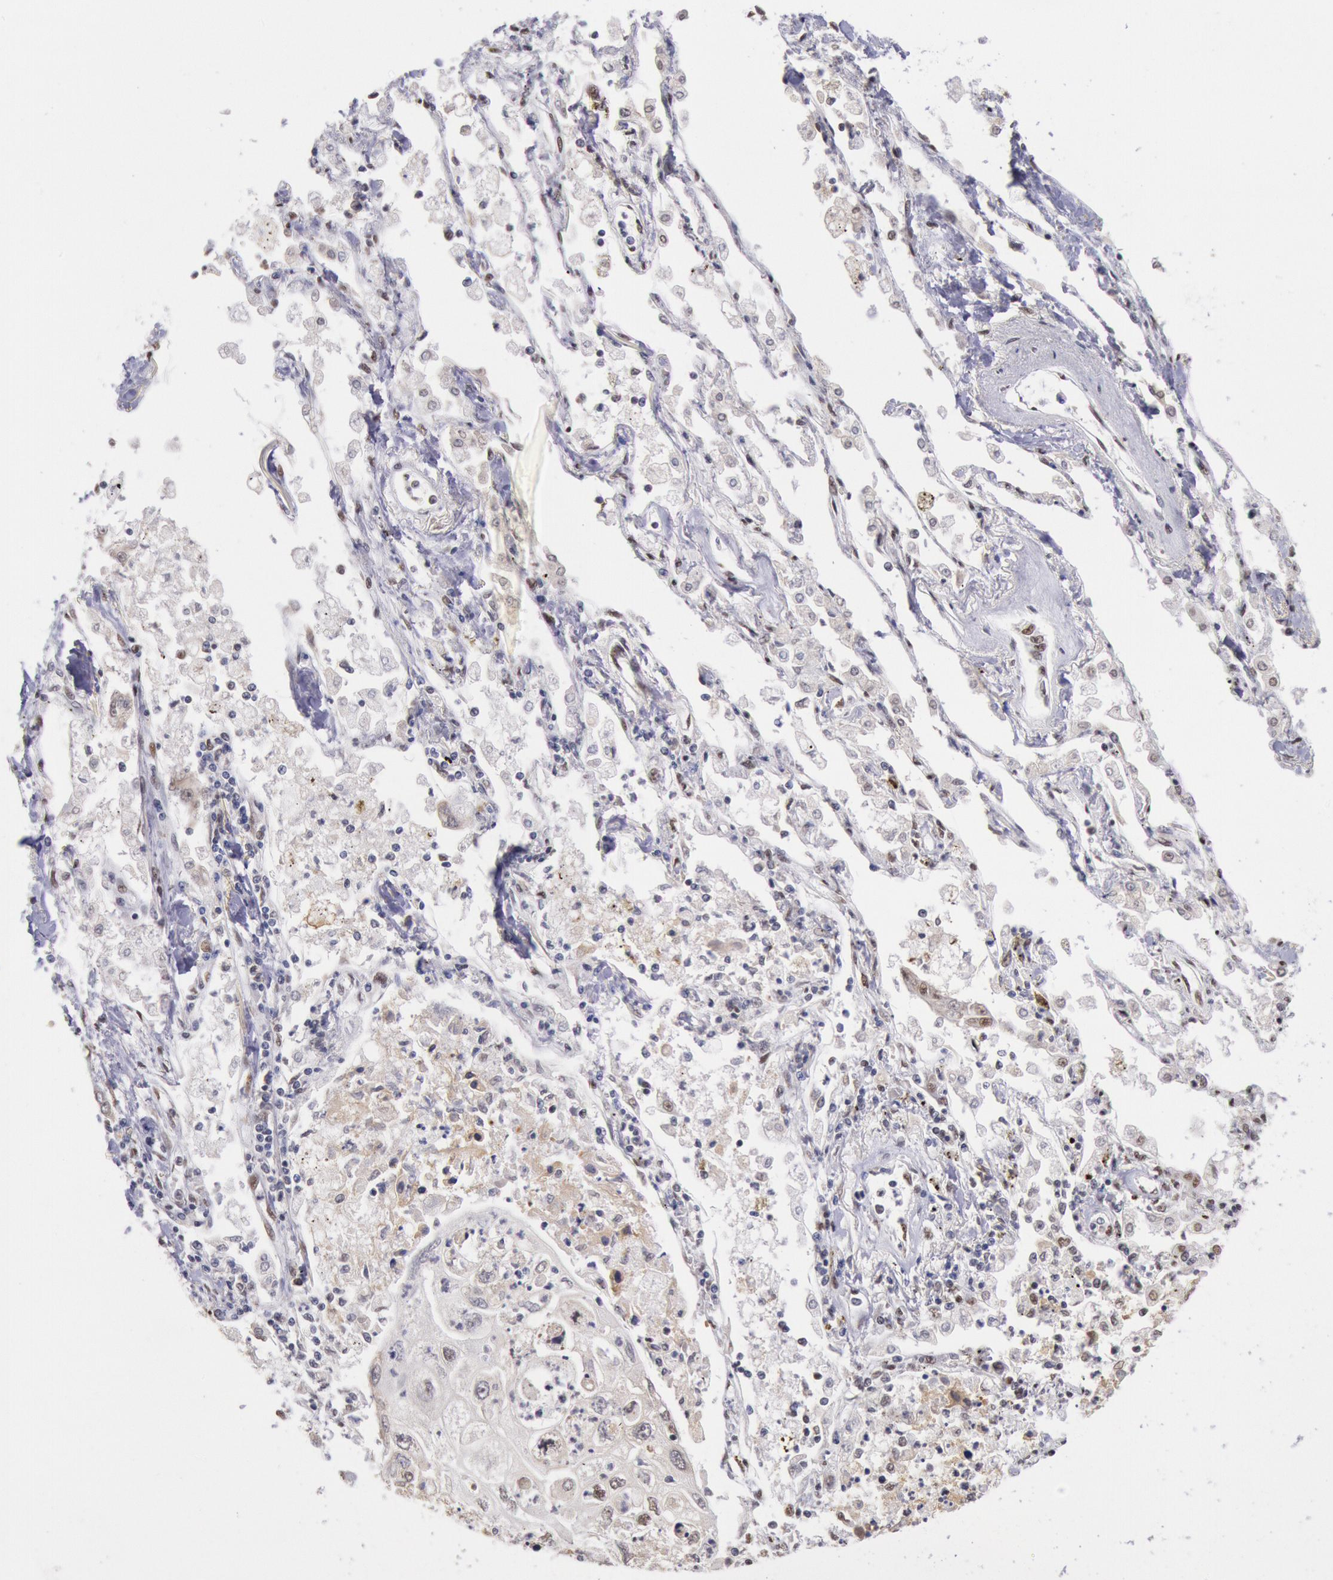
{"staining": {"intensity": "weak", "quantity": ">75%", "location": "cytoplasmic/membranous"}, "tissue": "lung cancer", "cell_type": "Tumor cells", "image_type": "cancer", "snomed": [{"axis": "morphology", "description": "Squamous cell carcinoma, NOS"}, {"axis": "topography", "description": "Lung"}], "caption": "This photomicrograph shows immunohistochemistry (IHC) staining of human lung cancer (squamous cell carcinoma), with low weak cytoplasmic/membranous positivity in about >75% of tumor cells.", "gene": "SNRPD3", "patient": {"sex": "male", "age": 75}}